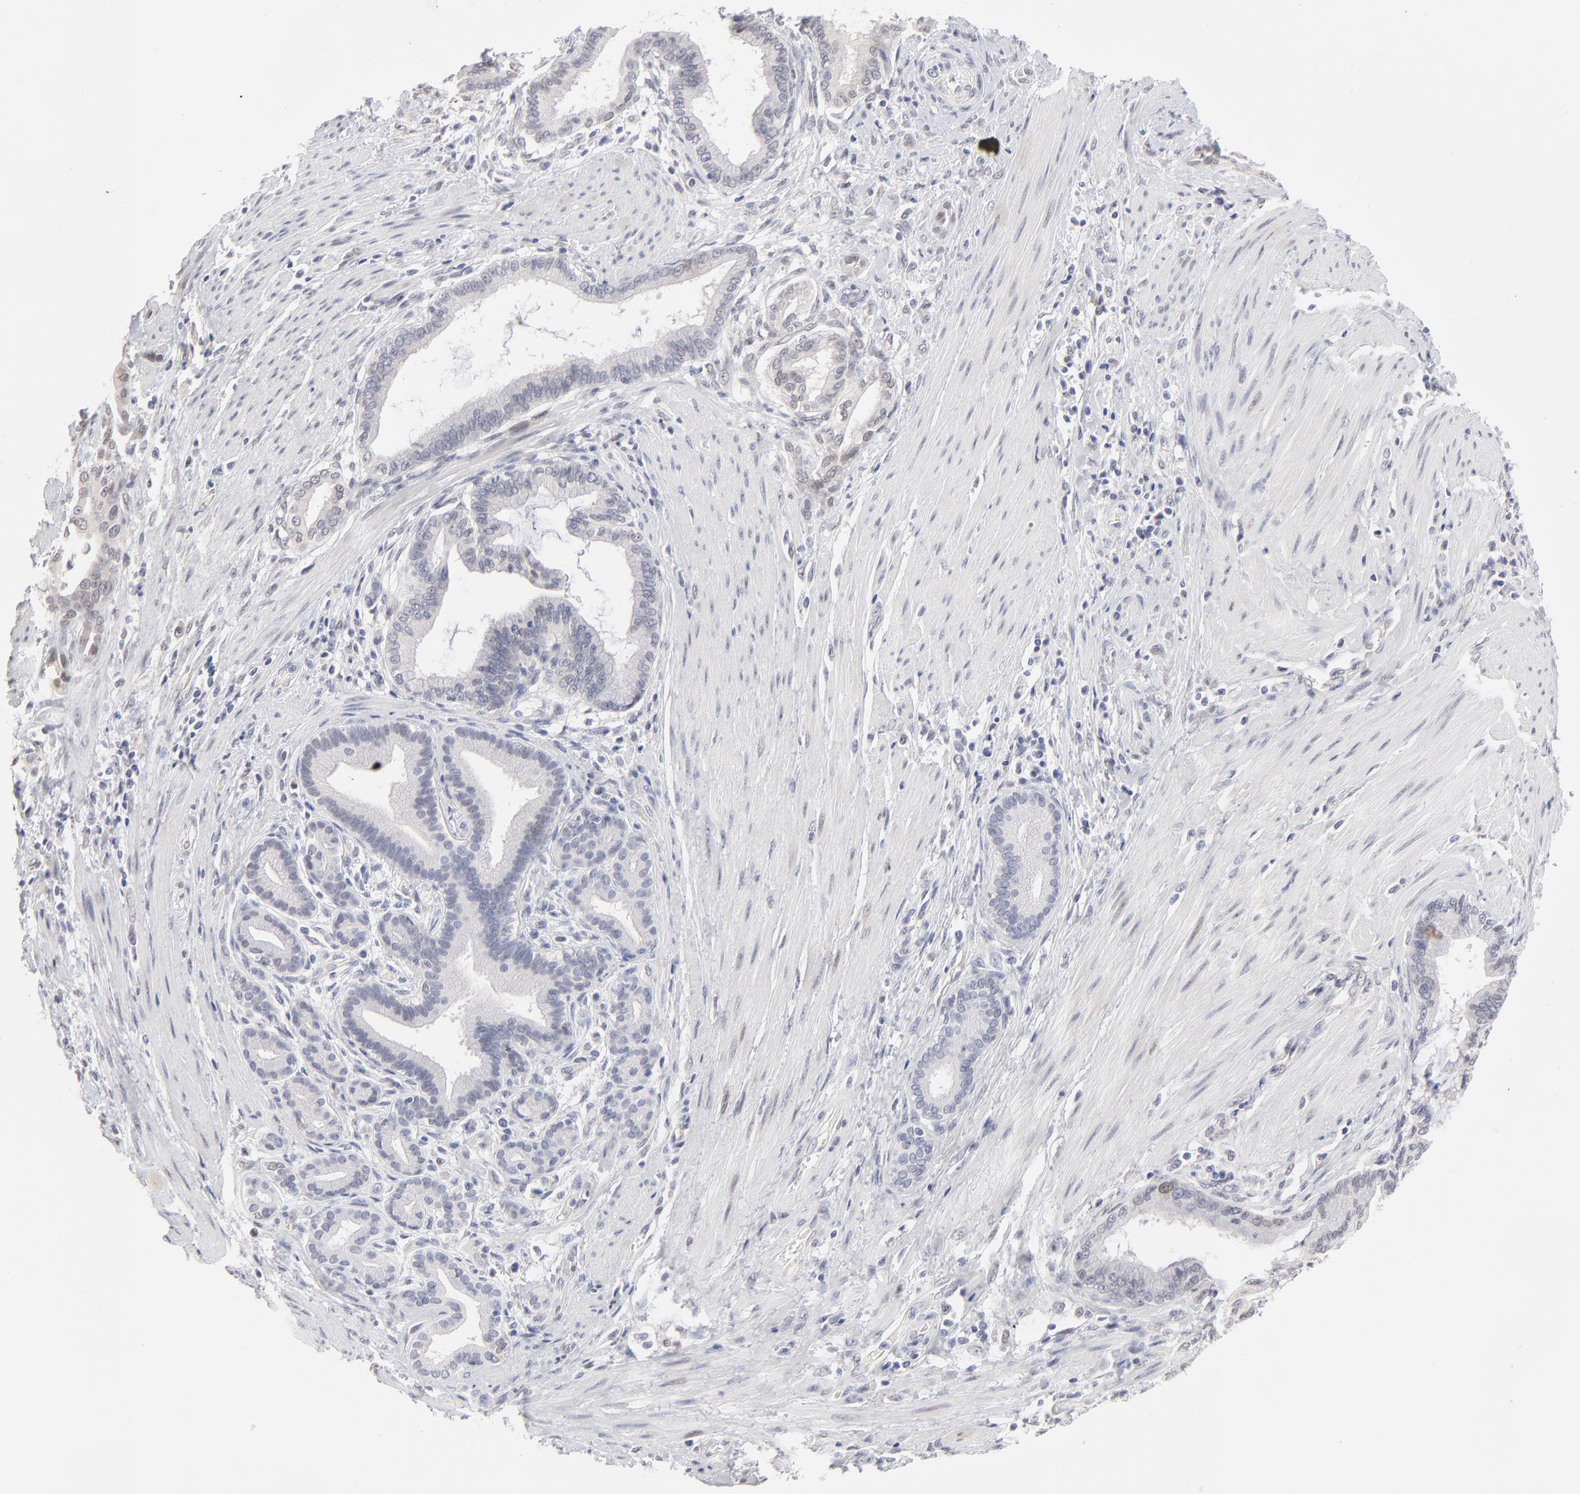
{"staining": {"intensity": "weak", "quantity": "<25%", "location": "nuclear"}, "tissue": "pancreatic cancer", "cell_type": "Tumor cells", "image_type": "cancer", "snomed": [{"axis": "morphology", "description": "Adenocarcinoma, NOS"}, {"axis": "topography", "description": "Pancreas"}], "caption": "Micrograph shows no significant protein positivity in tumor cells of pancreatic adenocarcinoma. (Brightfield microscopy of DAB immunohistochemistry (IHC) at high magnification).", "gene": "RBM3", "patient": {"sex": "female", "age": 64}}